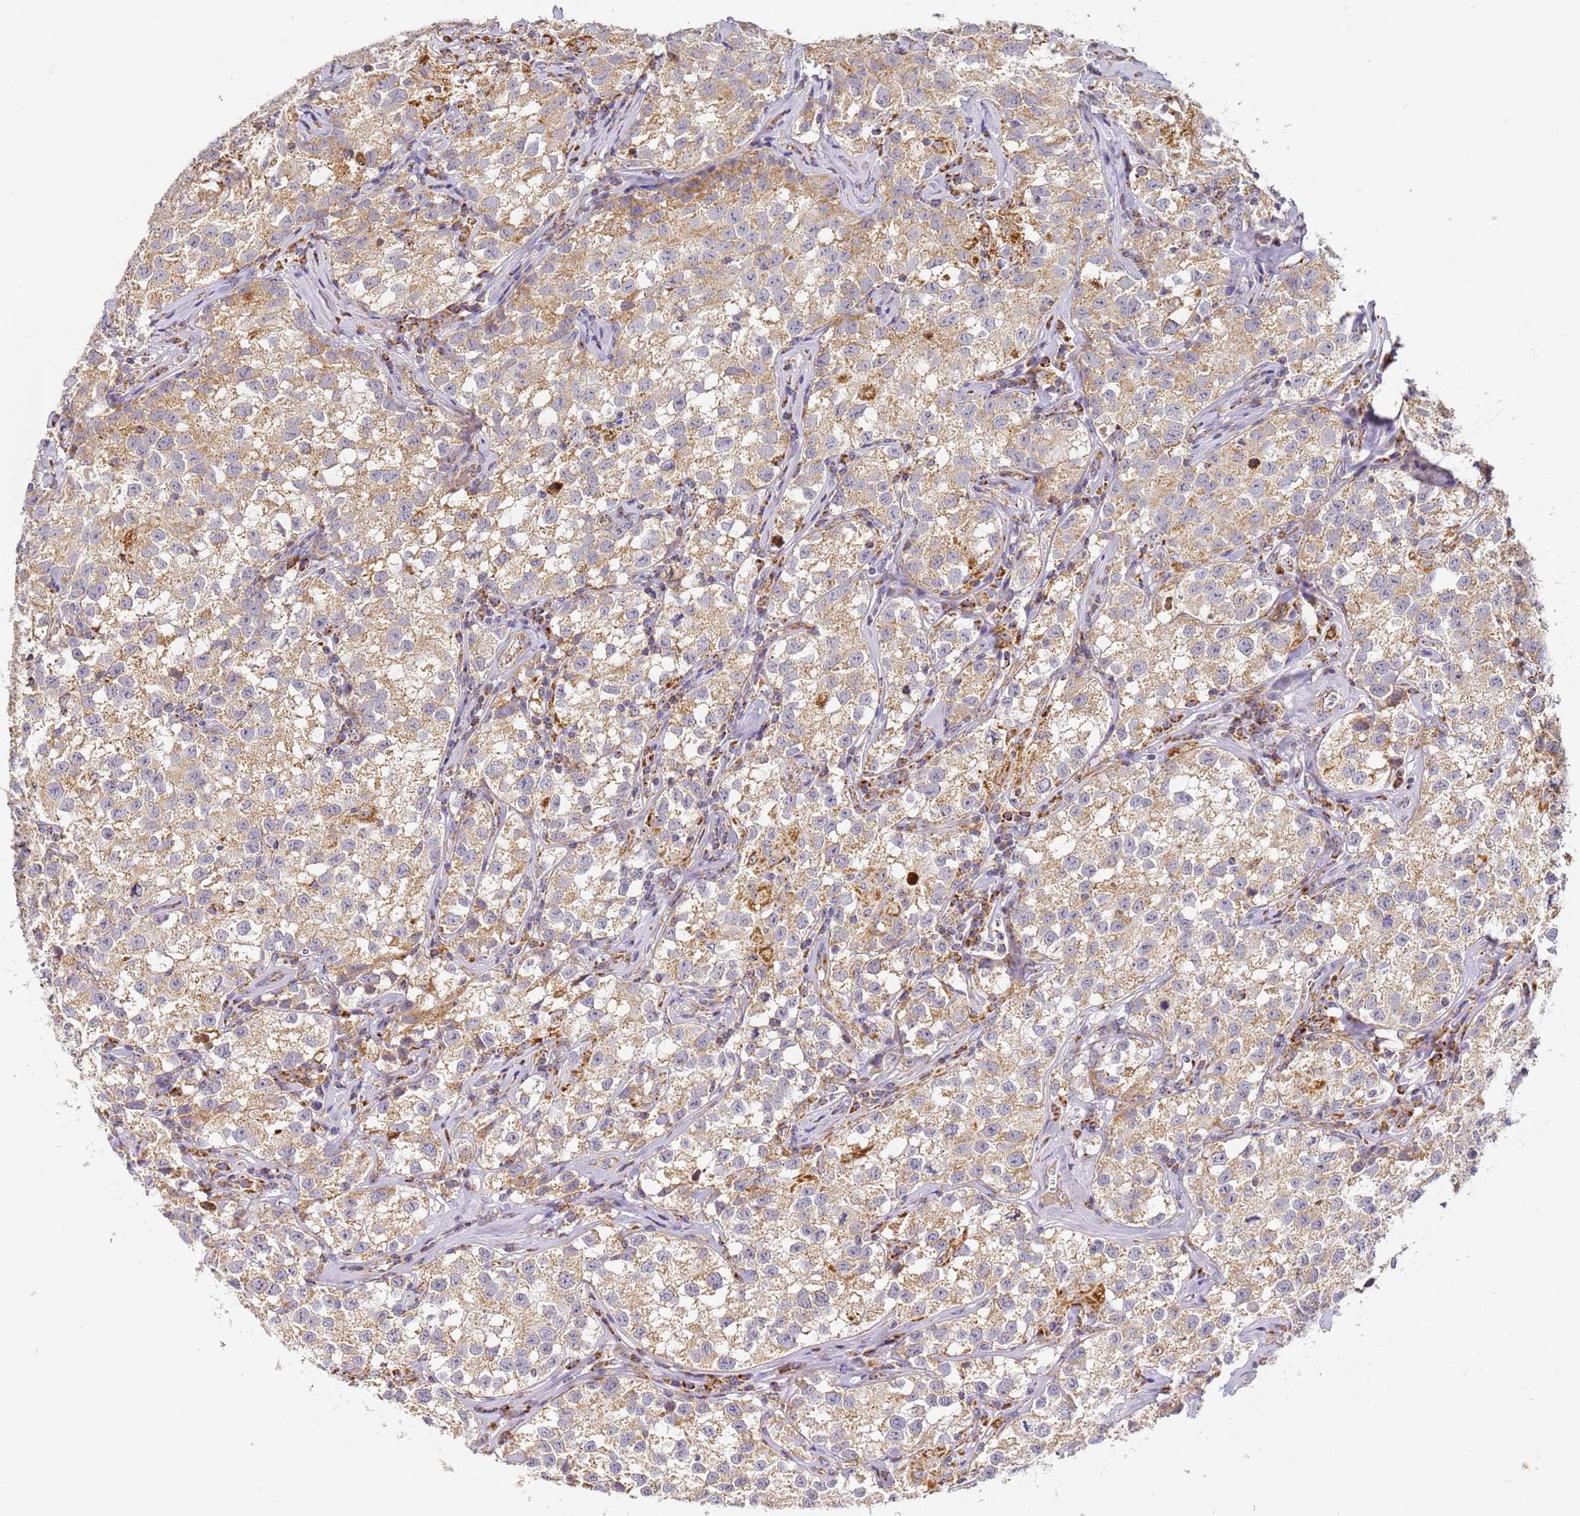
{"staining": {"intensity": "weak", "quantity": ">75%", "location": "cytoplasmic/membranous"}, "tissue": "testis cancer", "cell_type": "Tumor cells", "image_type": "cancer", "snomed": [{"axis": "morphology", "description": "Seminoma, NOS"}, {"axis": "morphology", "description": "Carcinoma, Embryonal, NOS"}, {"axis": "topography", "description": "Testis"}], "caption": "Protein staining of testis seminoma tissue shows weak cytoplasmic/membranous positivity in about >75% of tumor cells.", "gene": "FRG2C", "patient": {"sex": "male", "age": 43}}